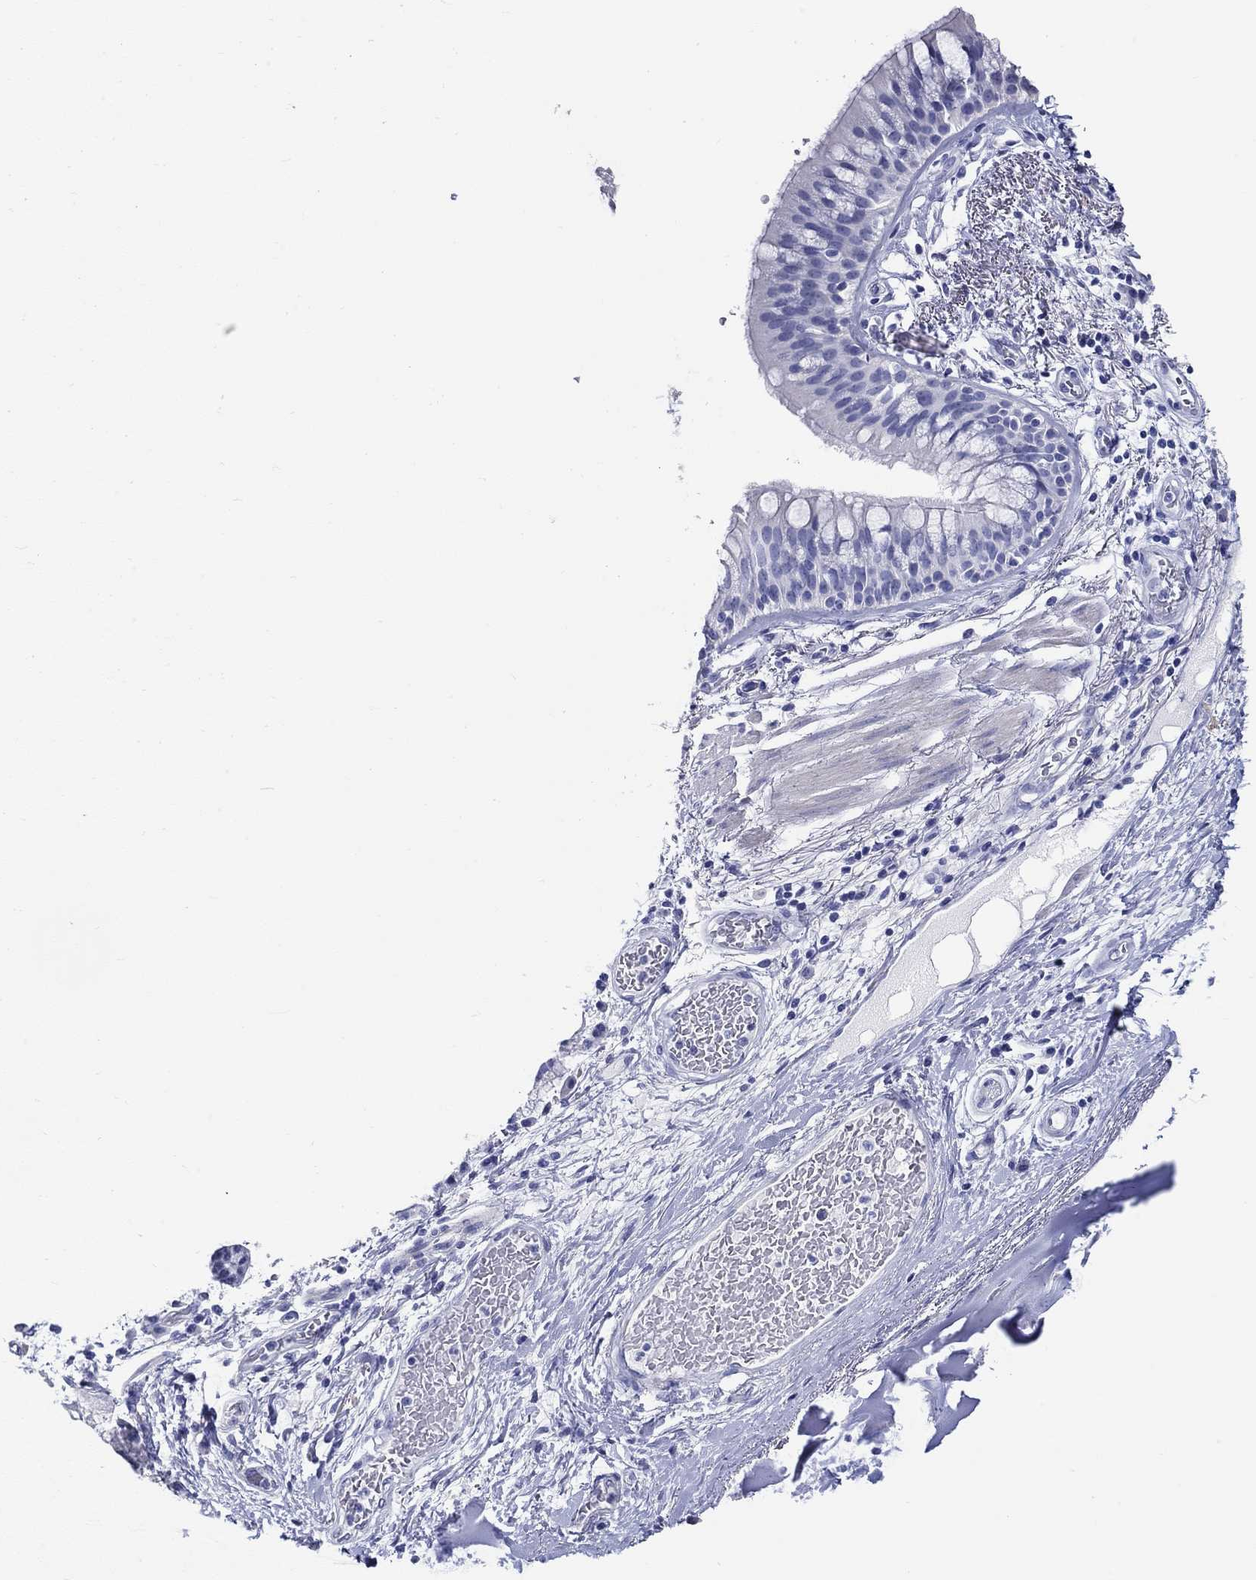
{"staining": {"intensity": "negative", "quantity": "none", "location": "none"}, "tissue": "bronchus", "cell_type": "Respiratory epithelial cells", "image_type": "normal", "snomed": [{"axis": "morphology", "description": "Normal tissue, NOS"}, {"axis": "topography", "description": "Bronchus"}, {"axis": "topography", "description": "Lung"}], "caption": "Human bronchus stained for a protein using immunohistochemistry (IHC) reveals no staining in respiratory epithelial cells.", "gene": "CRYGS", "patient": {"sex": "female", "age": 57}}